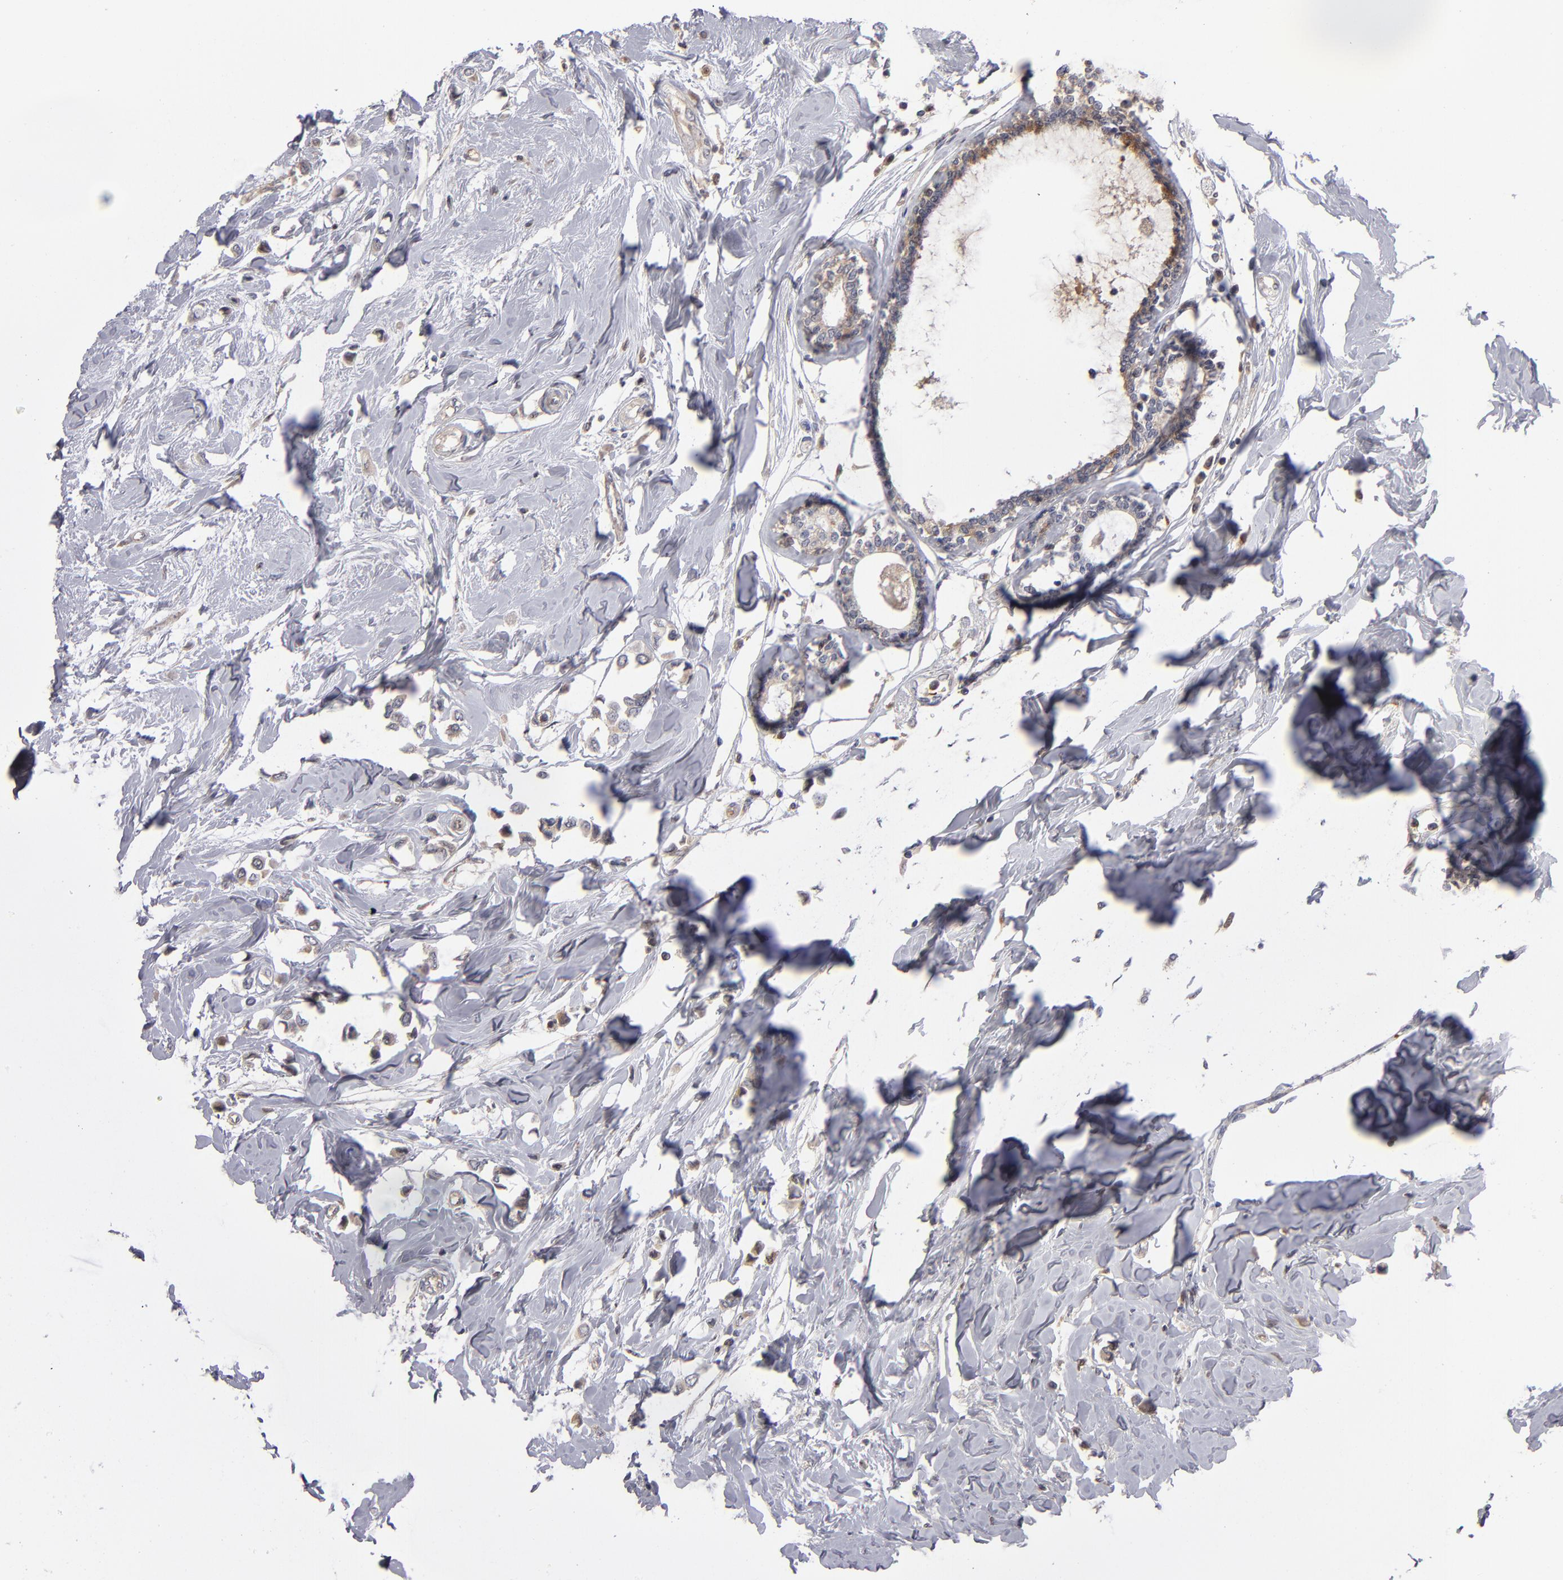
{"staining": {"intensity": "weak", "quantity": ">75%", "location": "cytoplasmic/membranous"}, "tissue": "breast cancer", "cell_type": "Tumor cells", "image_type": "cancer", "snomed": [{"axis": "morphology", "description": "Lobular carcinoma"}, {"axis": "topography", "description": "Breast"}], "caption": "Immunohistochemical staining of human breast cancer (lobular carcinoma) exhibits low levels of weak cytoplasmic/membranous expression in approximately >75% of tumor cells.", "gene": "EXD2", "patient": {"sex": "female", "age": 51}}